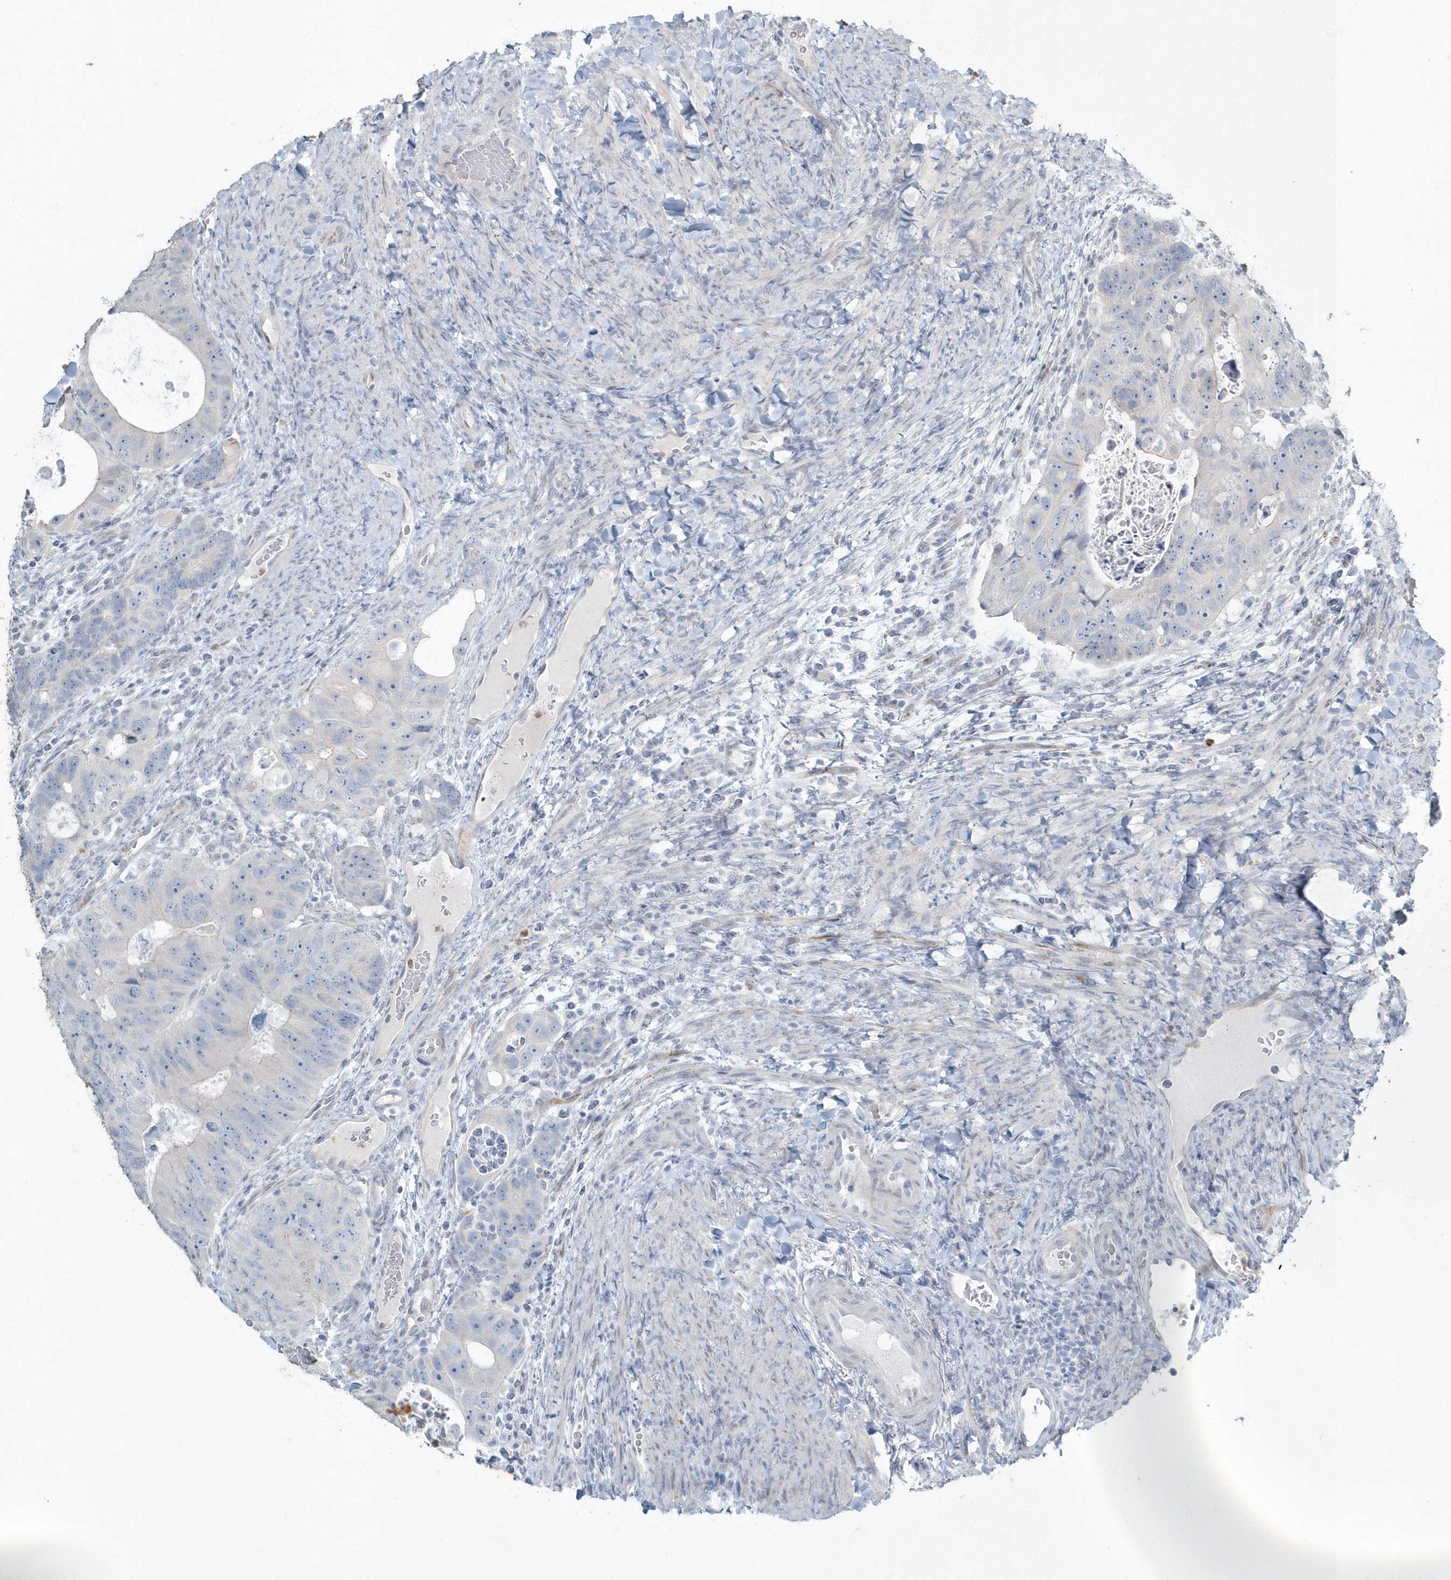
{"staining": {"intensity": "negative", "quantity": "none", "location": "none"}, "tissue": "colorectal cancer", "cell_type": "Tumor cells", "image_type": "cancer", "snomed": [{"axis": "morphology", "description": "Adenocarcinoma, NOS"}, {"axis": "topography", "description": "Rectum"}], "caption": "This is a histopathology image of IHC staining of adenocarcinoma (colorectal), which shows no expression in tumor cells.", "gene": "MYOT", "patient": {"sex": "male", "age": 59}}